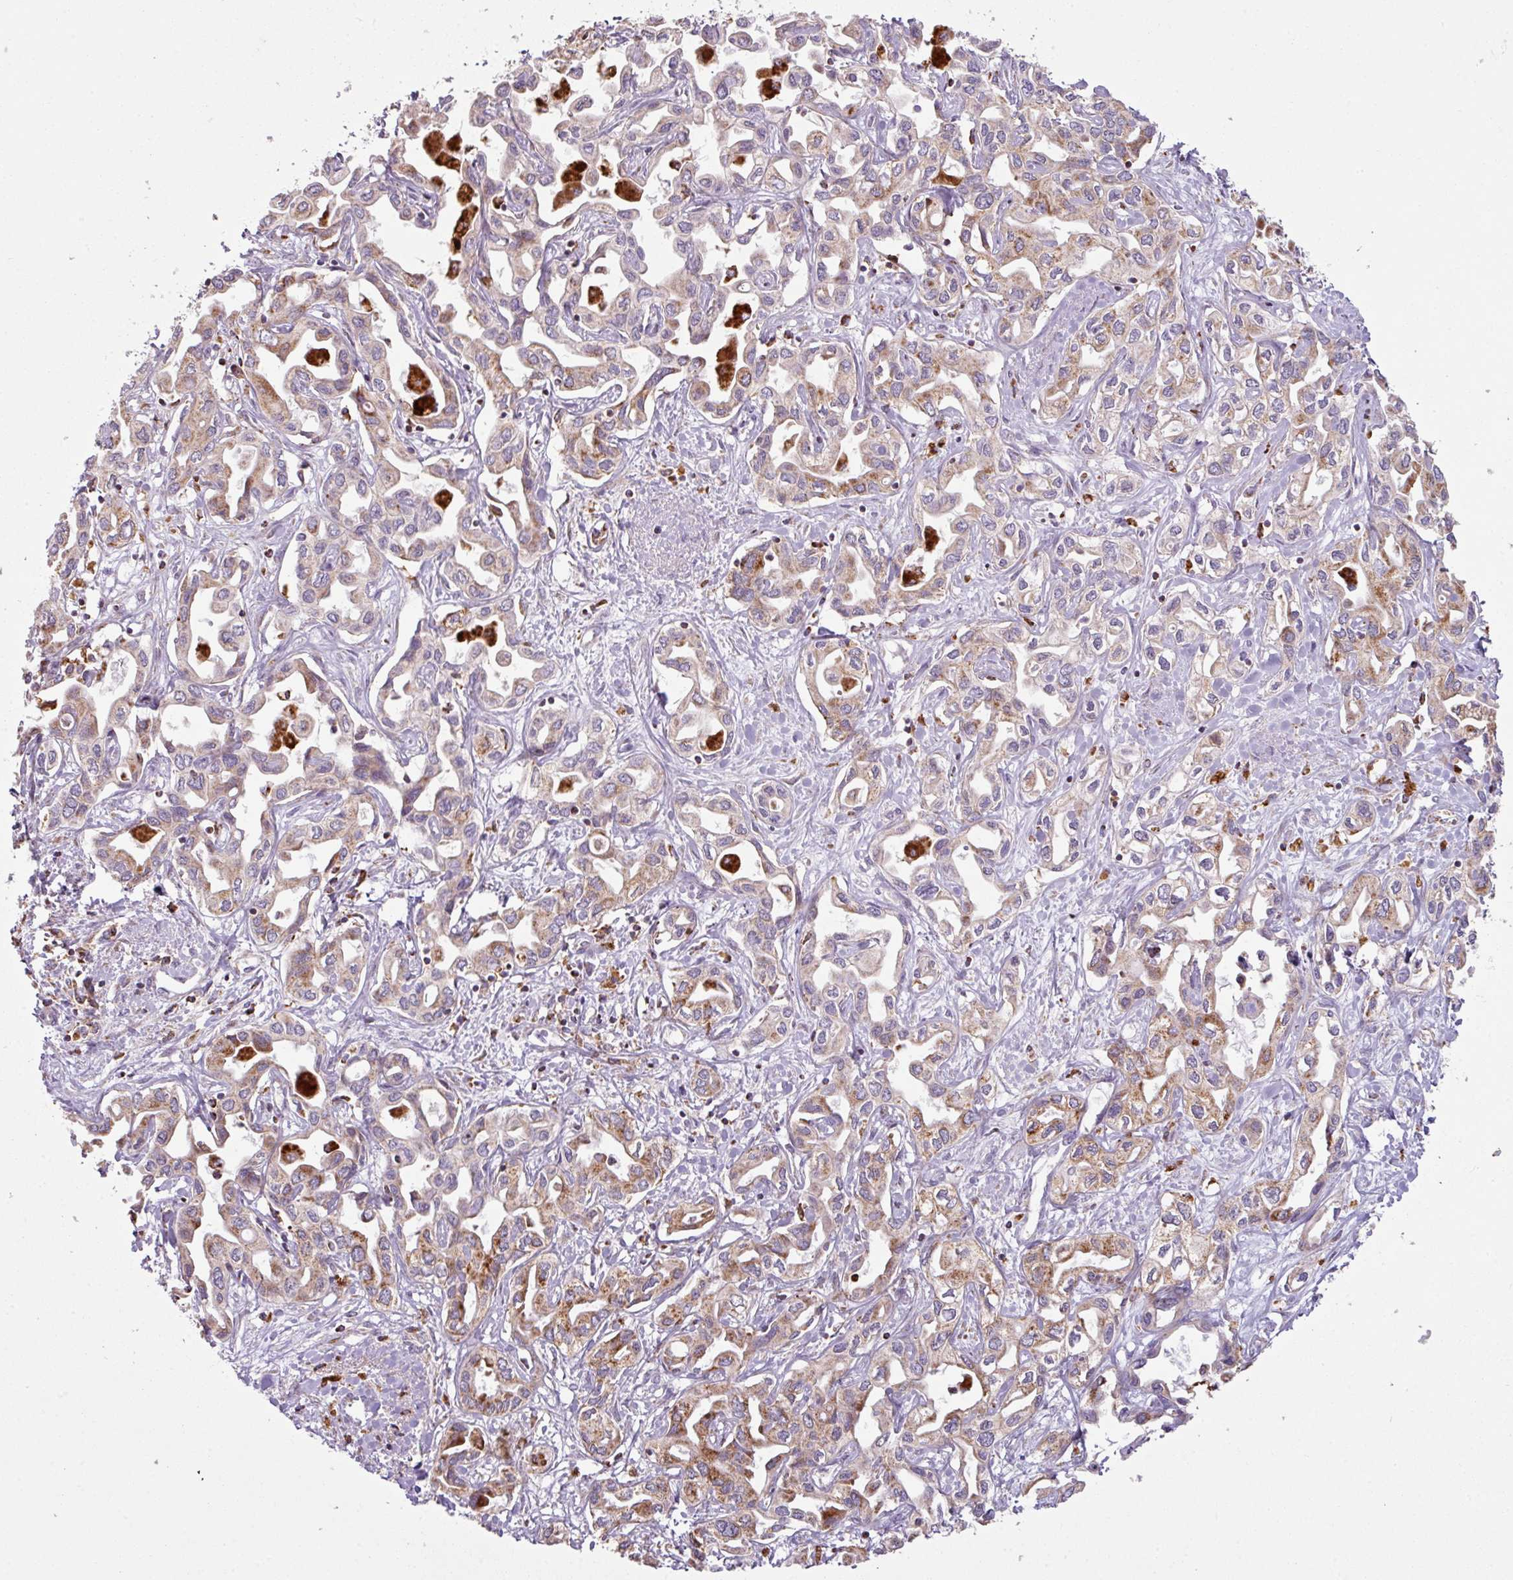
{"staining": {"intensity": "moderate", "quantity": "25%-75%", "location": "cytoplasmic/membranous"}, "tissue": "liver cancer", "cell_type": "Tumor cells", "image_type": "cancer", "snomed": [{"axis": "morphology", "description": "Cholangiocarcinoma"}, {"axis": "topography", "description": "Liver"}], "caption": "Immunohistochemical staining of human liver cholangiocarcinoma reveals medium levels of moderate cytoplasmic/membranous staining in about 25%-75% of tumor cells. The staining was performed using DAB to visualize the protein expression in brown, while the nuclei were stained in blue with hematoxylin (Magnification: 20x).", "gene": "SQOR", "patient": {"sex": "female", "age": 64}}